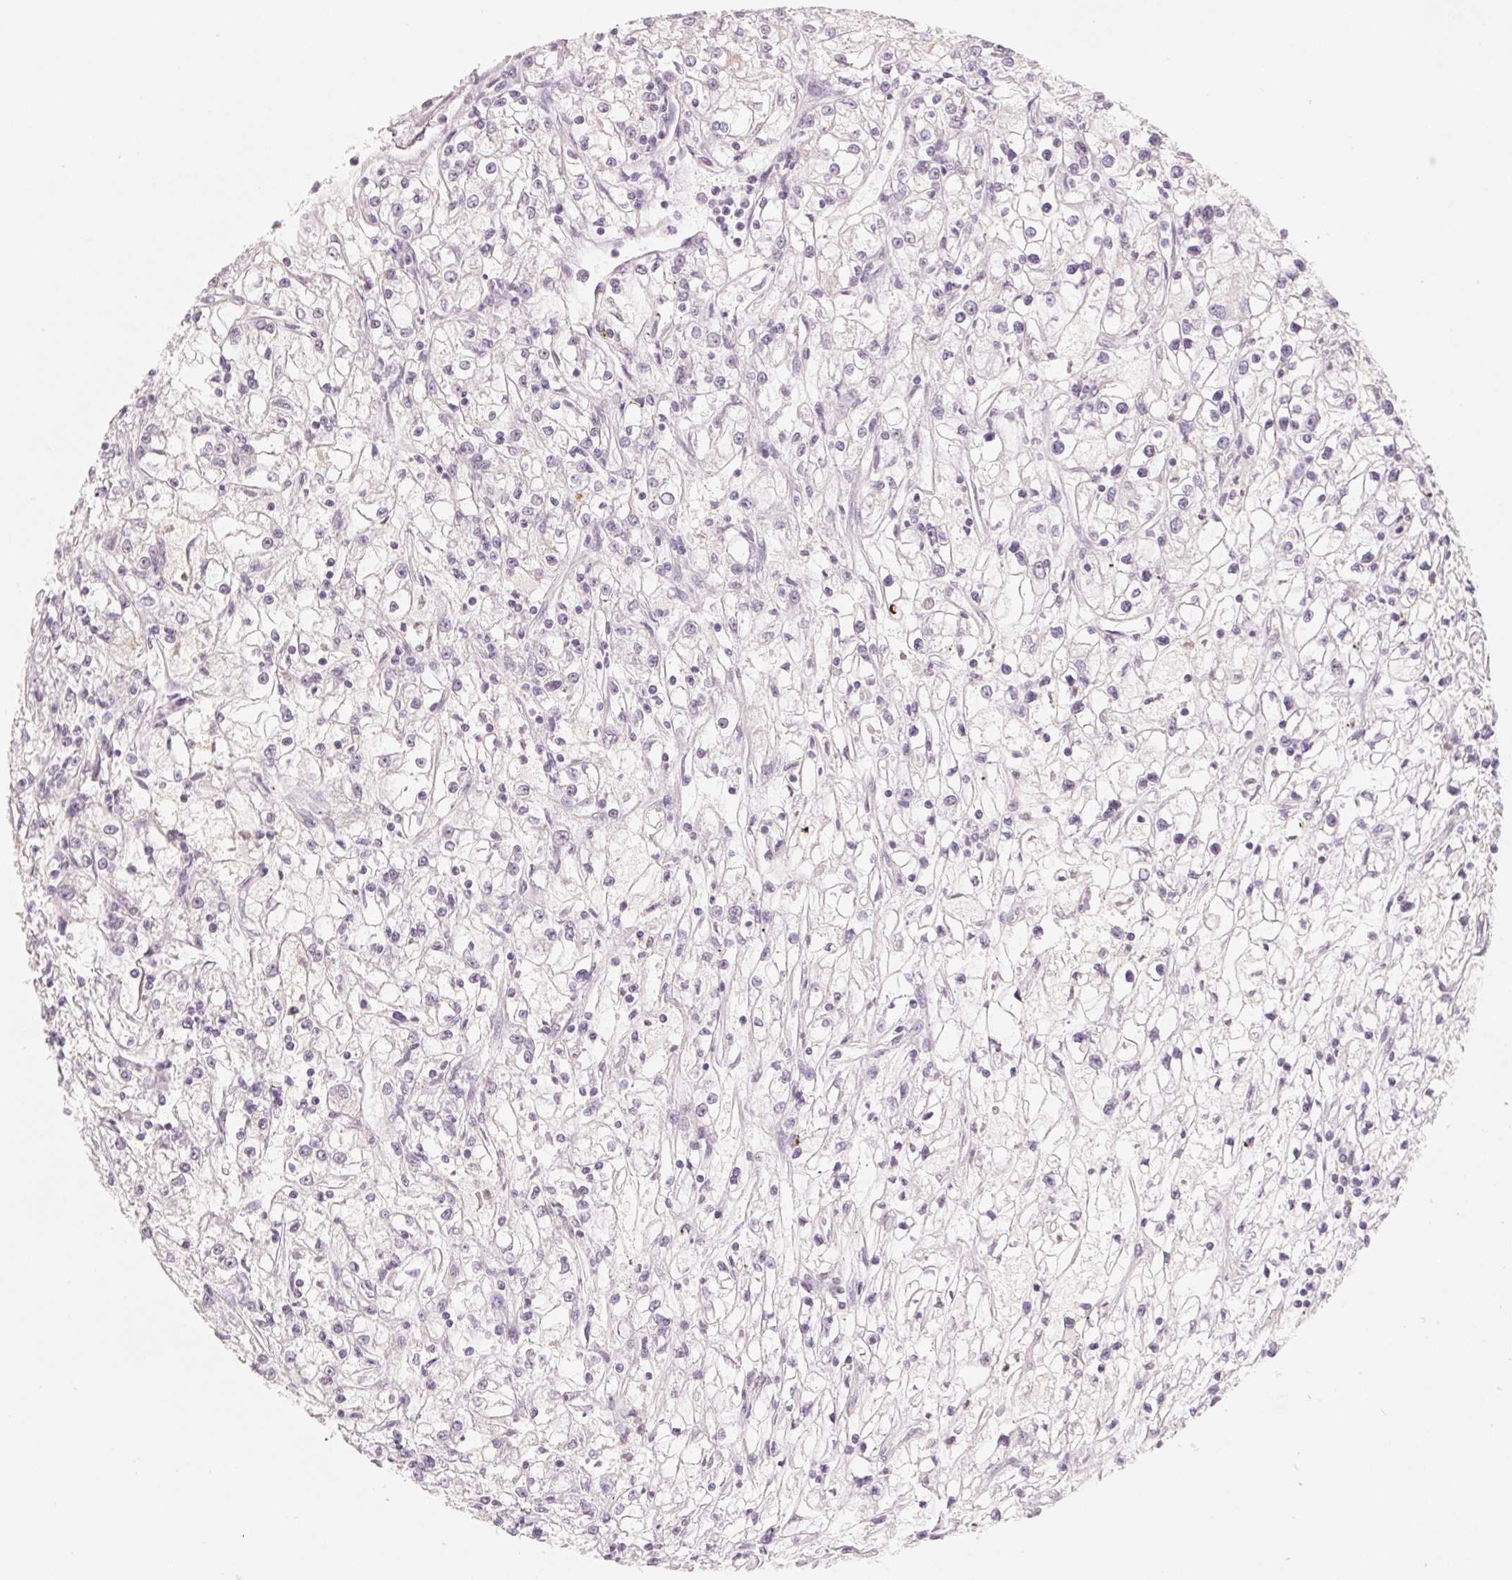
{"staining": {"intensity": "negative", "quantity": "none", "location": "none"}, "tissue": "renal cancer", "cell_type": "Tumor cells", "image_type": "cancer", "snomed": [{"axis": "morphology", "description": "Adenocarcinoma, NOS"}, {"axis": "topography", "description": "Kidney"}], "caption": "Immunohistochemical staining of human adenocarcinoma (renal) exhibits no significant expression in tumor cells.", "gene": "CFHR2", "patient": {"sex": "female", "age": 59}}